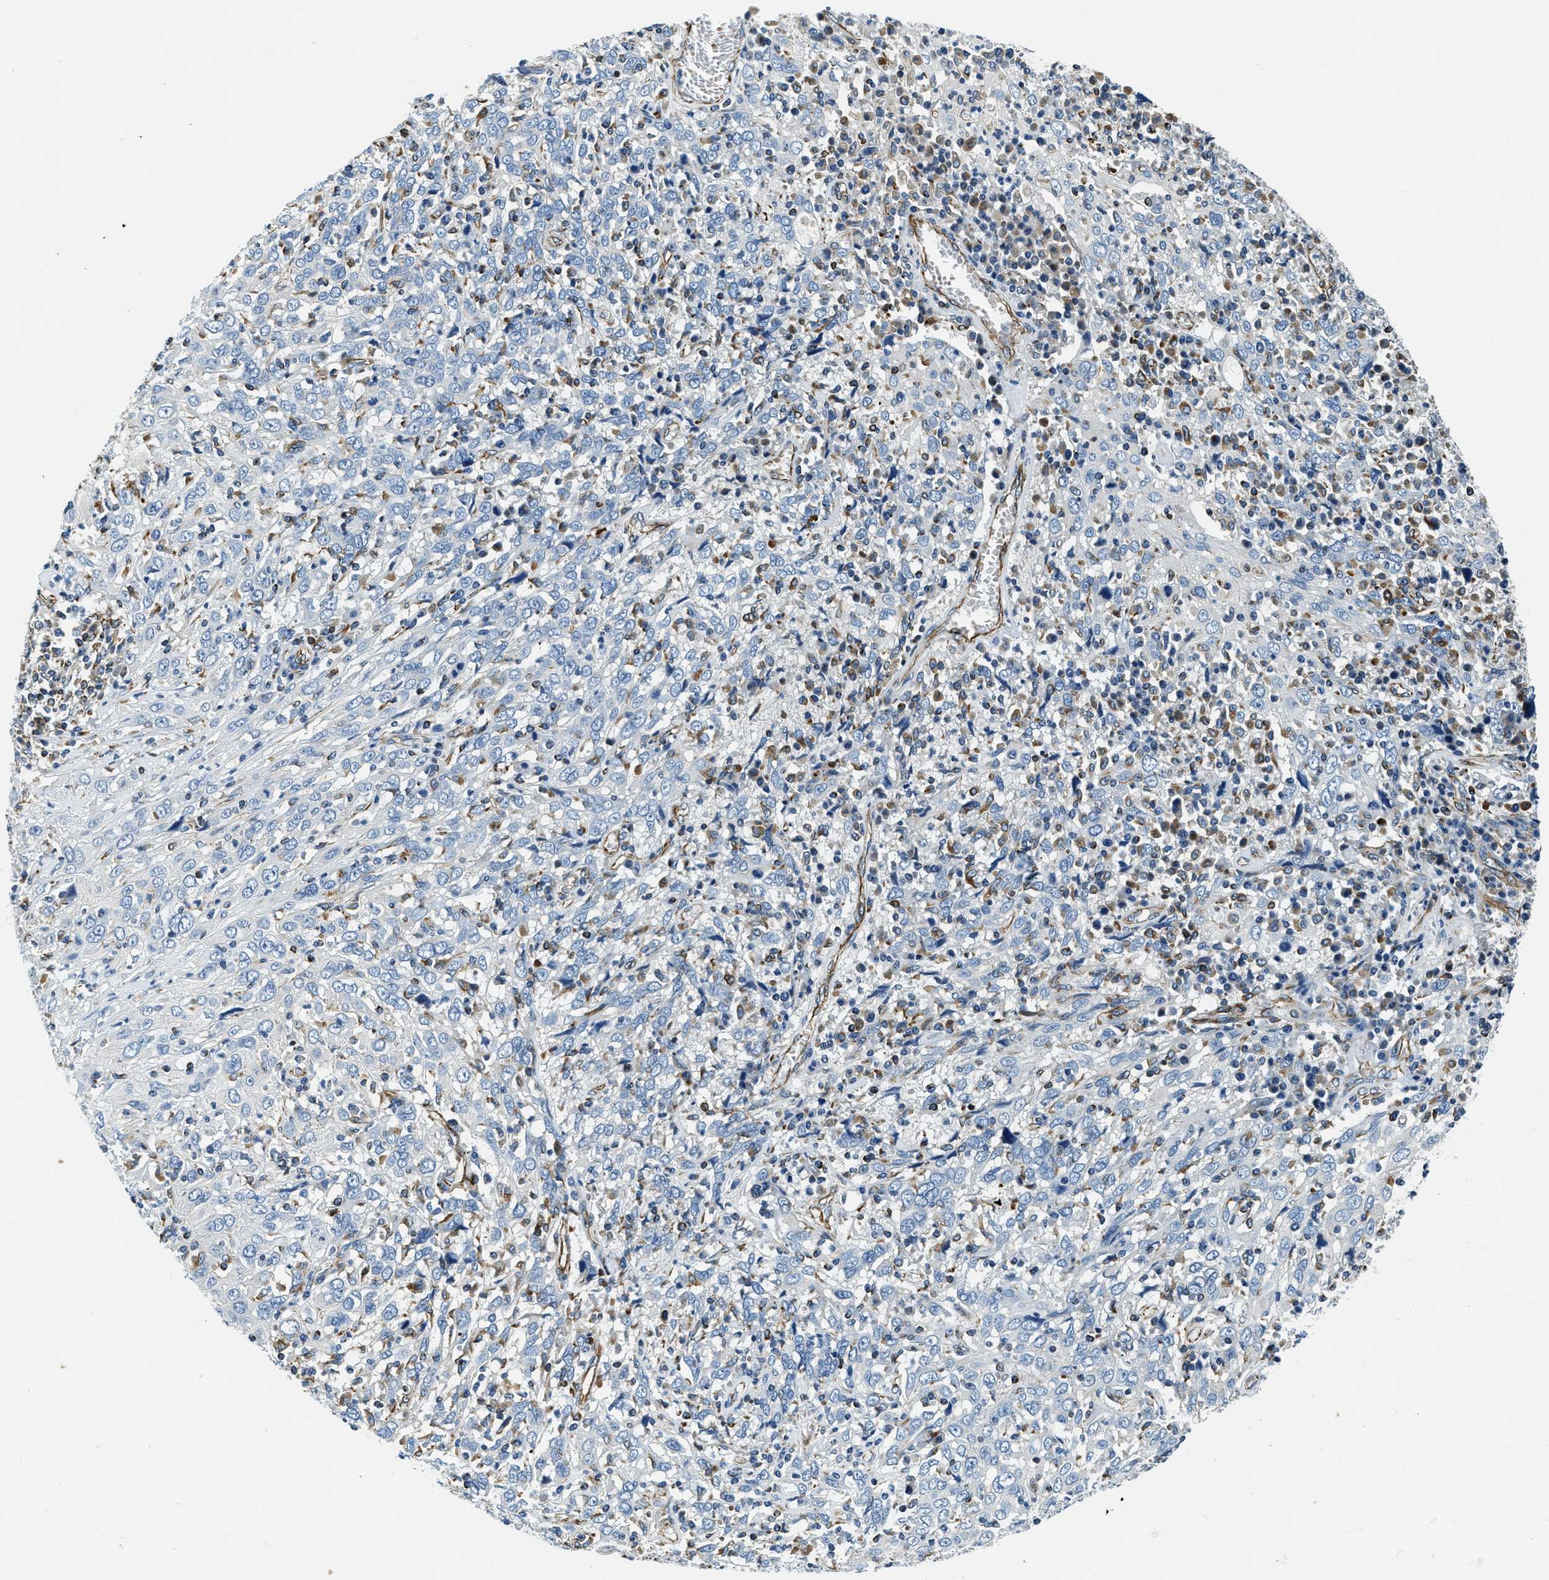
{"staining": {"intensity": "negative", "quantity": "none", "location": "none"}, "tissue": "cervical cancer", "cell_type": "Tumor cells", "image_type": "cancer", "snomed": [{"axis": "morphology", "description": "Squamous cell carcinoma, NOS"}, {"axis": "topography", "description": "Cervix"}], "caption": "There is no significant positivity in tumor cells of cervical squamous cell carcinoma. (Brightfield microscopy of DAB (3,3'-diaminobenzidine) immunohistochemistry at high magnification).", "gene": "GNS", "patient": {"sex": "female", "age": 46}}